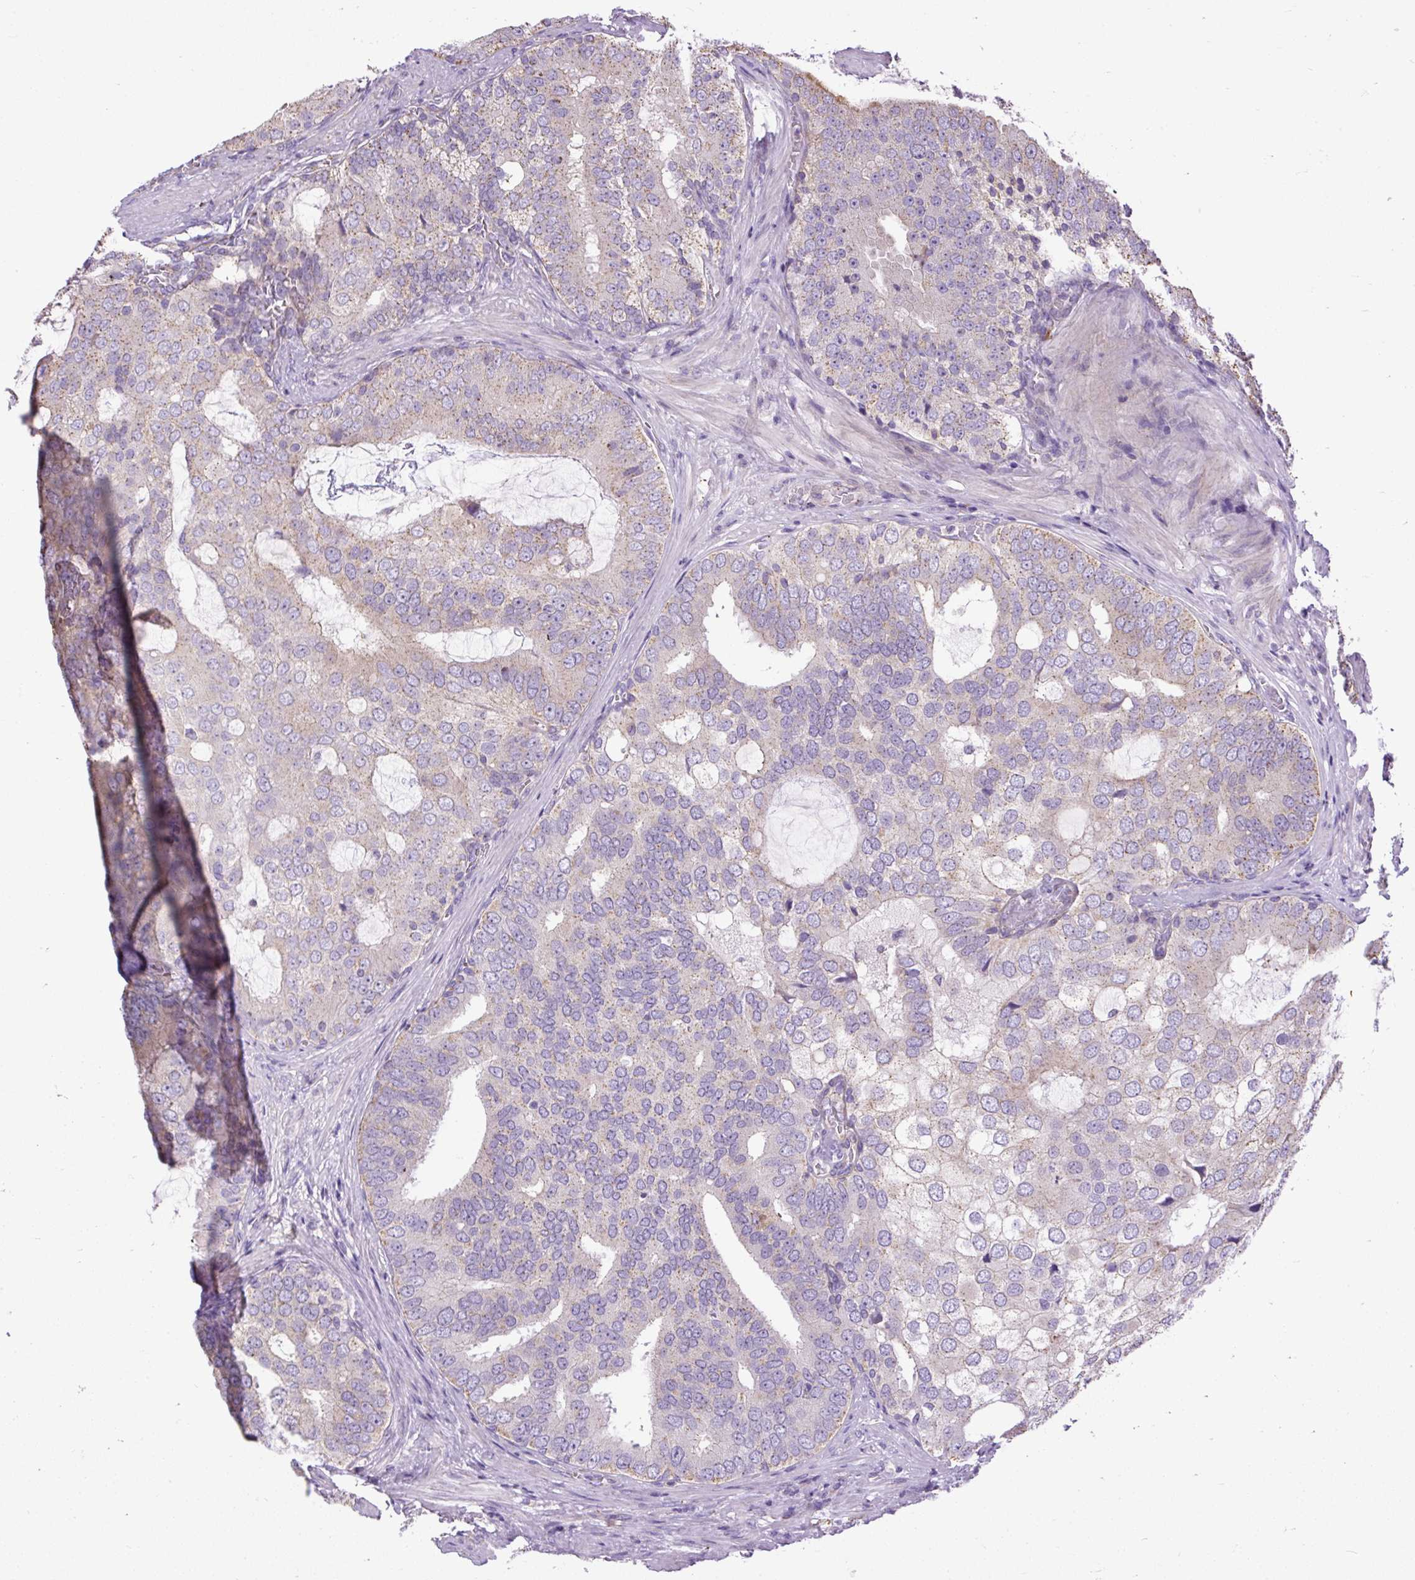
{"staining": {"intensity": "negative", "quantity": "none", "location": "none"}, "tissue": "prostate cancer", "cell_type": "Tumor cells", "image_type": "cancer", "snomed": [{"axis": "morphology", "description": "Adenocarcinoma, High grade"}, {"axis": "topography", "description": "Prostate"}], "caption": "IHC of high-grade adenocarcinoma (prostate) reveals no expression in tumor cells.", "gene": "CFAP47", "patient": {"sex": "male", "age": 55}}